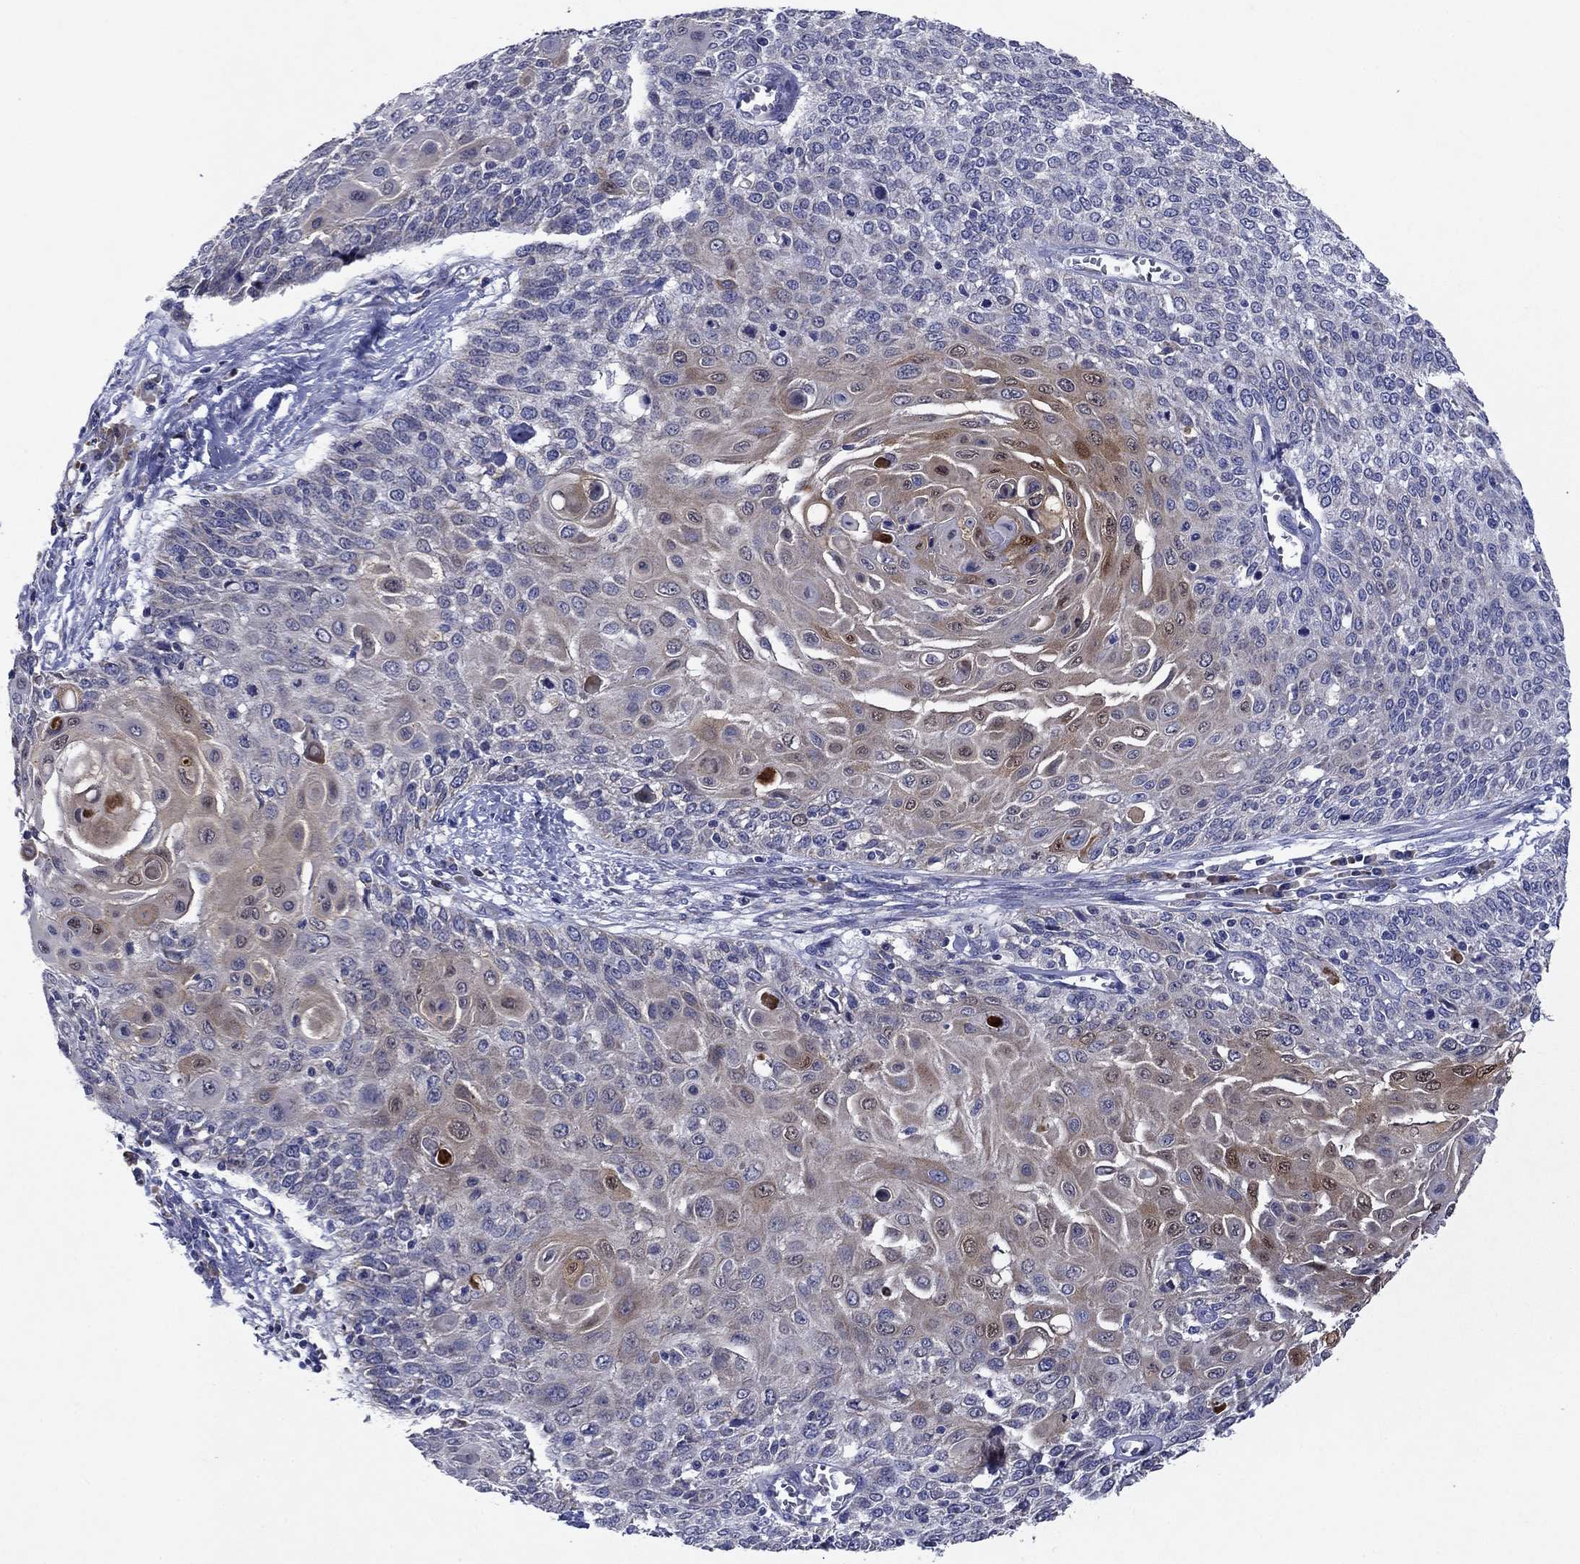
{"staining": {"intensity": "moderate", "quantity": "<25%", "location": "cytoplasmic/membranous"}, "tissue": "cervical cancer", "cell_type": "Tumor cells", "image_type": "cancer", "snomed": [{"axis": "morphology", "description": "Squamous cell carcinoma, NOS"}, {"axis": "topography", "description": "Cervix"}], "caption": "Protein staining of squamous cell carcinoma (cervical) tissue reveals moderate cytoplasmic/membranous positivity in about <25% of tumor cells.", "gene": "SULT2B1", "patient": {"sex": "female", "age": 39}}